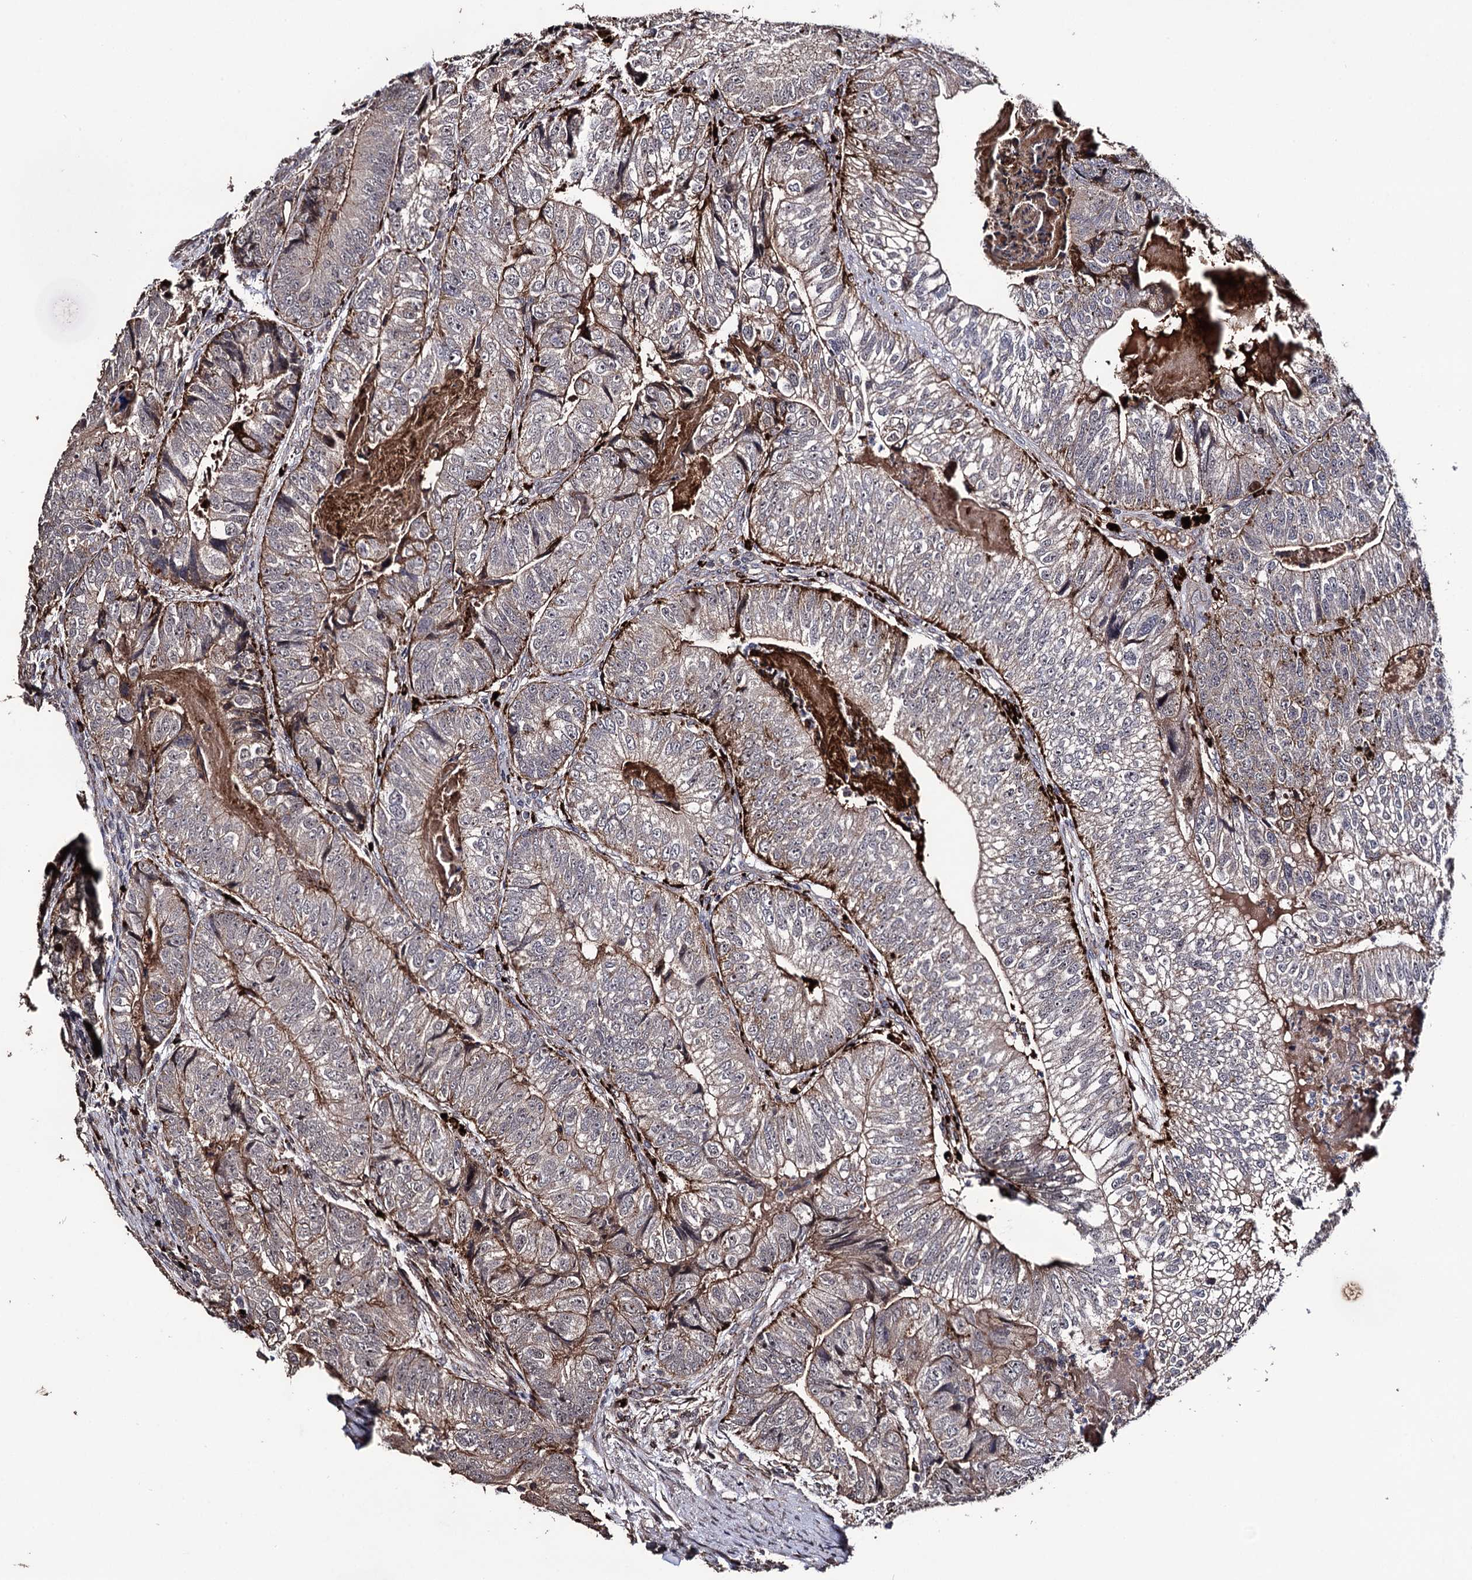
{"staining": {"intensity": "moderate", "quantity": ">75%", "location": "cytoplasmic/membranous"}, "tissue": "colorectal cancer", "cell_type": "Tumor cells", "image_type": "cancer", "snomed": [{"axis": "morphology", "description": "Adenocarcinoma, NOS"}, {"axis": "topography", "description": "Colon"}], "caption": "Immunohistochemical staining of human adenocarcinoma (colorectal) exhibits medium levels of moderate cytoplasmic/membranous protein expression in about >75% of tumor cells. (DAB (3,3'-diaminobenzidine) IHC with brightfield microscopy, high magnification).", "gene": "MICAL2", "patient": {"sex": "female", "age": 67}}